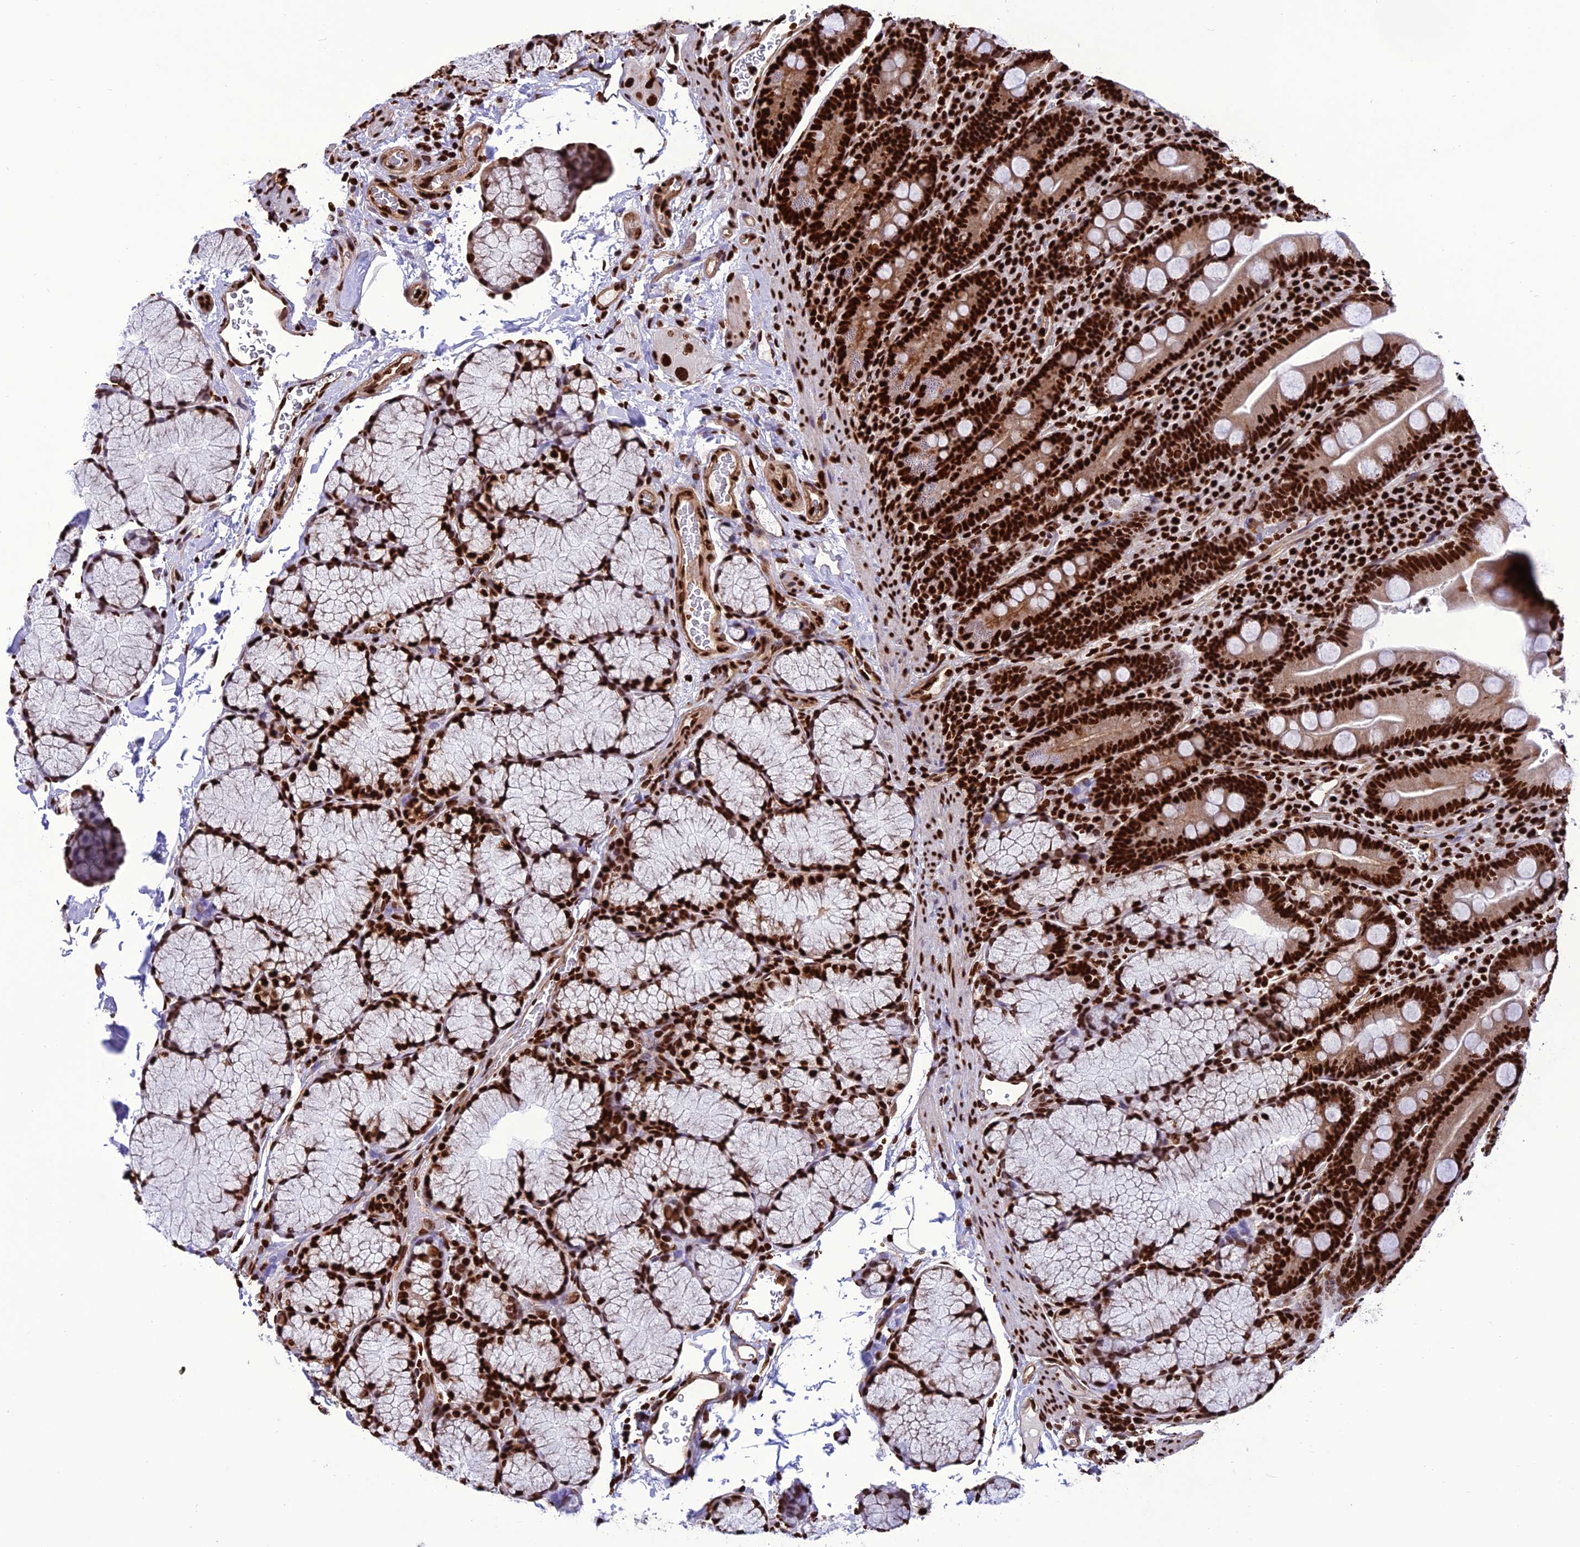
{"staining": {"intensity": "strong", "quantity": ">75%", "location": "cytoplasmic/membranous,nuclear"}, "tissue": "duodenum", "cell_type": "Glandular cells", "image_type": "normal", "snomed": [{"axis": "morphology", "description": "Normal tissue, NOS"}, {"axis": "topography", "description": "Duodenum"}], "caption": "Immunohistochemistry (IHC) of unremarkable human duodenum reveals high levels of strong cytoplasmic/membranous,nuclear staining in about >75% of glandular cells. The staining is performed using DAB brown chromogen to label protein expression. The nuclei are counter-stained blue using hematoxylin.", "gene": "INO80E", "patient": {"sex": "male", "age": 35}}